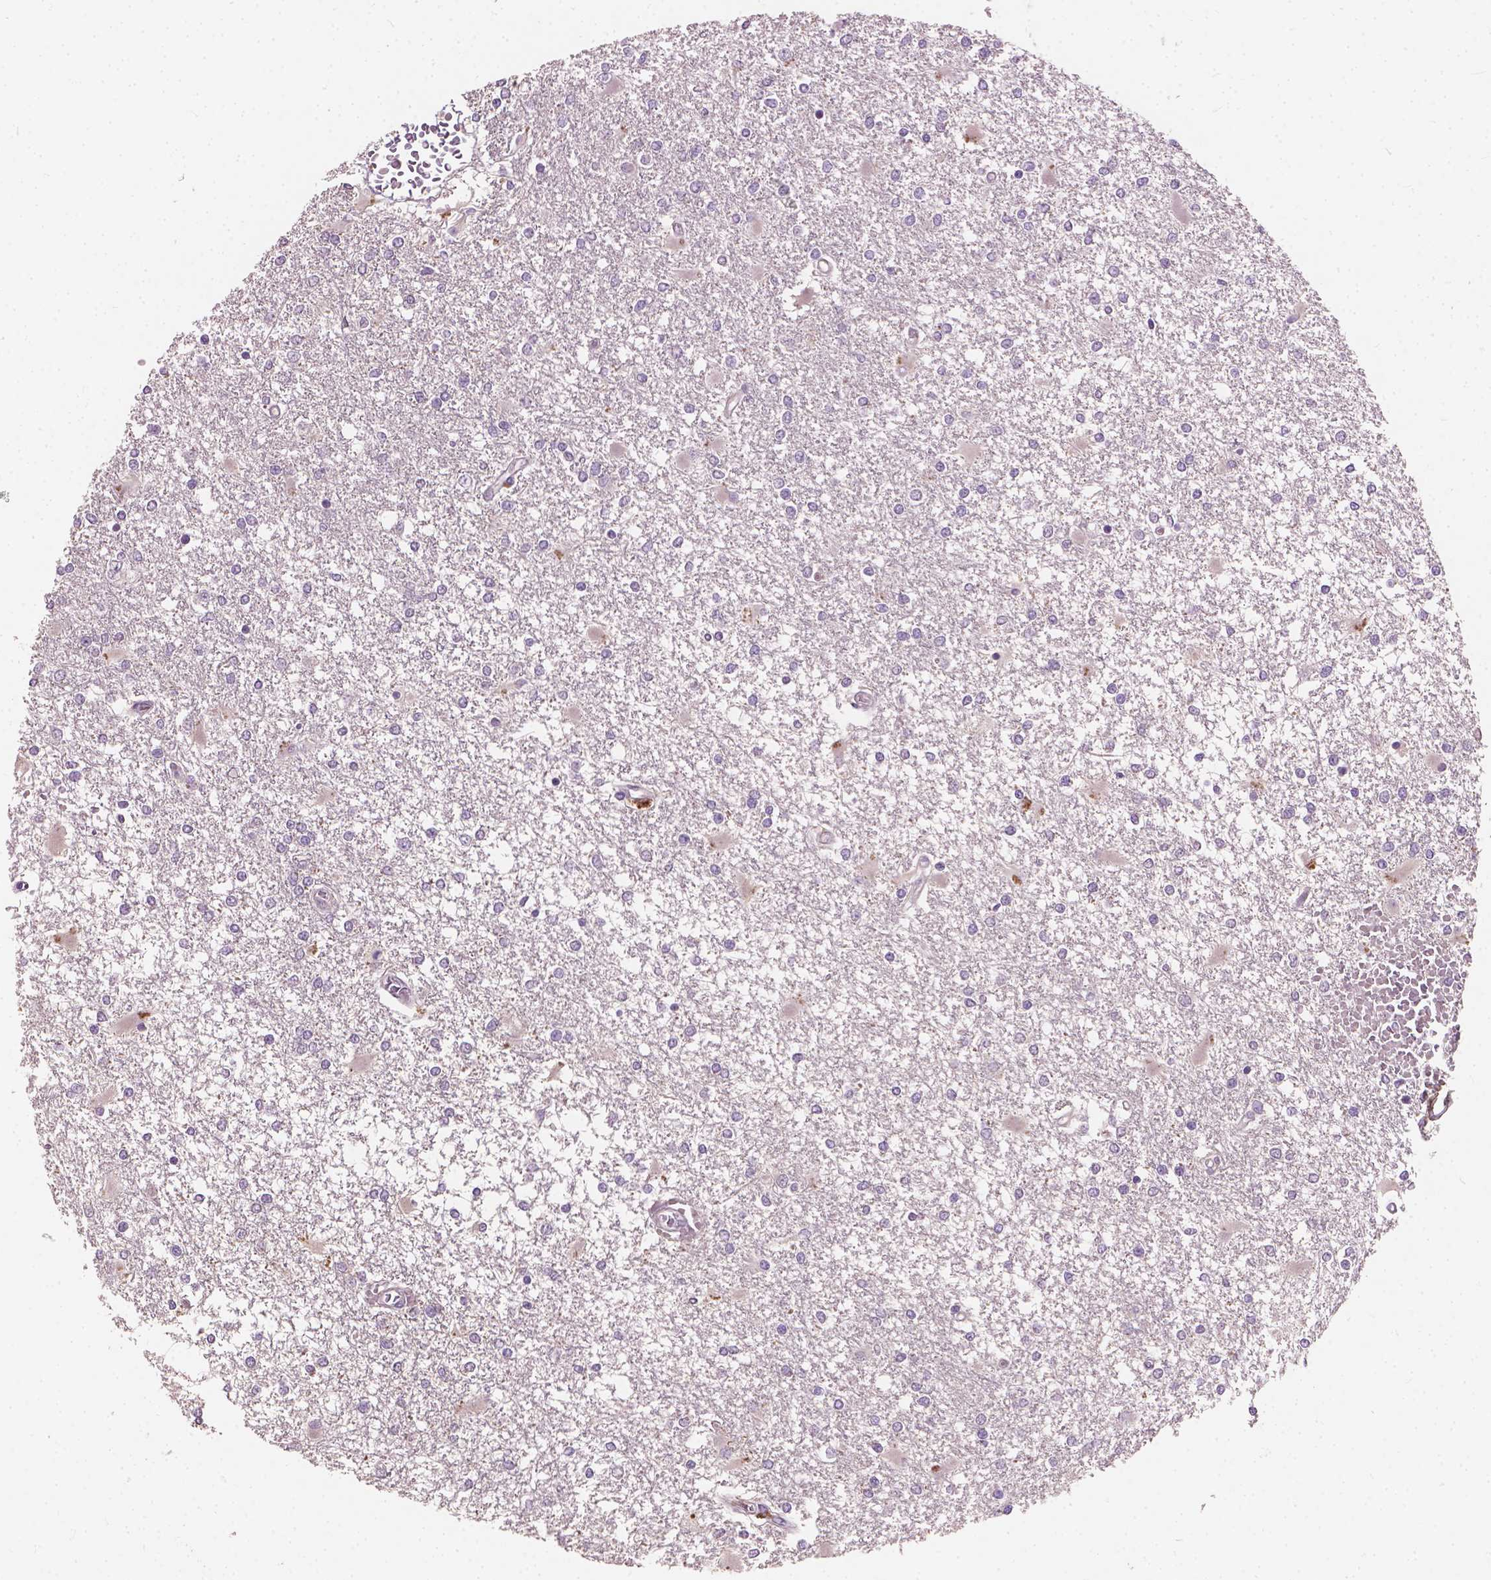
{"staining": {"intensity": "negative", "quantity": "none", "location": "none"}, "tissue": "glioma", "cell_type": "Tumor cells", "image_type": "cancer", "snomed": [{"axis": "morphology", "description": "Glioma, malignant, High grade"}, {"axis": "topography", "description": "Cerebral cortex"}], "caption": "Tumor cells are negative for brown protein staining in glioma.", "gene": "KRT17", "patient": {"sex": "male", "age": 79}}